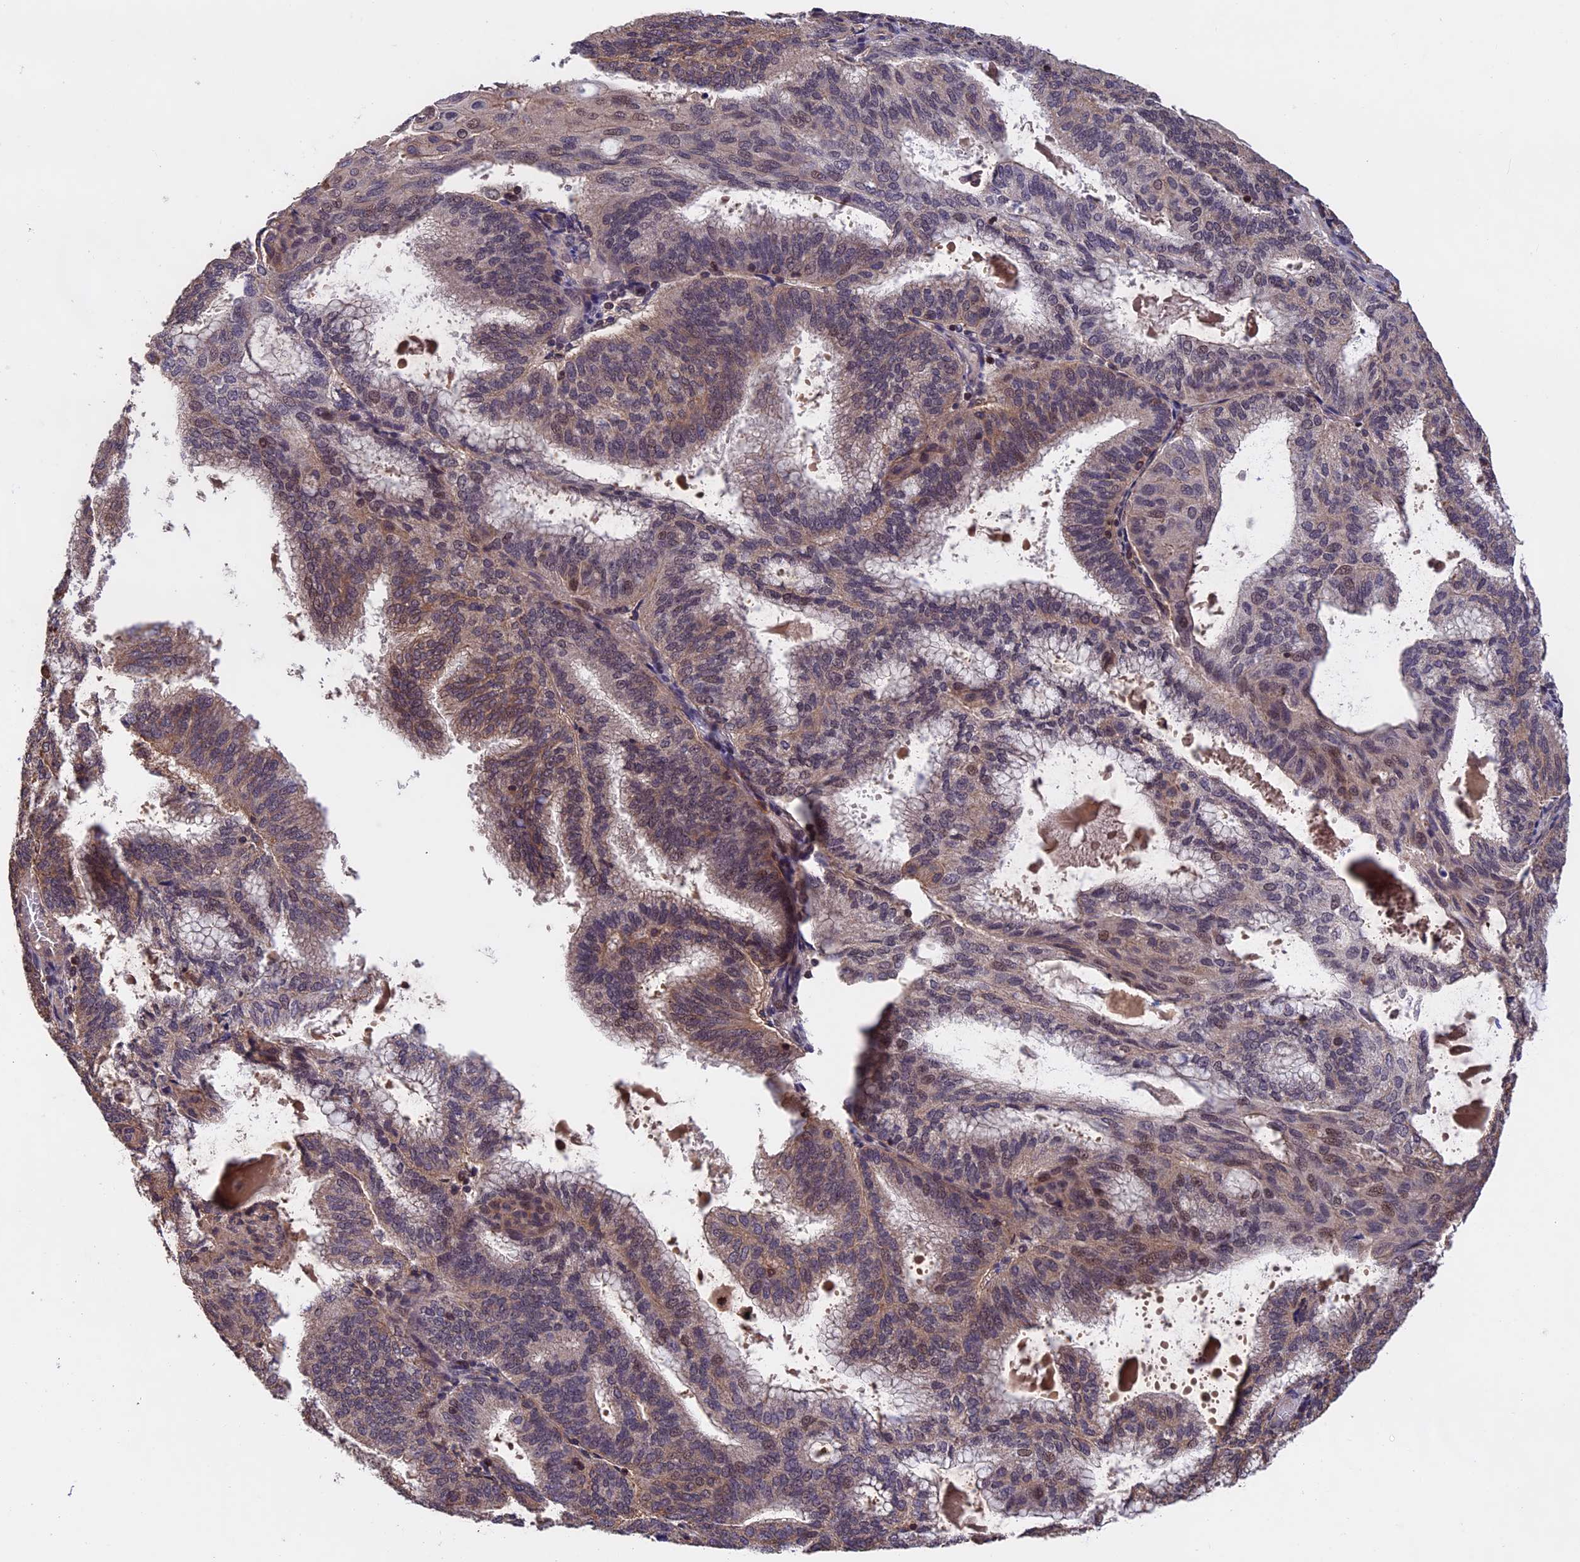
{"staining": {"intensity": "moderate", "quantity": "<25%", "location": "cytoplasmic/membranous,nuclear"}, "tissue": "endometrial cancer", "cell_type": "Tumor cells", "image_type": "cancer", "snomed": [{"axis": "morphology", "description": "Adenocarcinoma, NOS"}, {"axis": "topography", "description": "Endometrium"}], "caption": "Moderate cytoplasmic/membranous and nuclear staining is identified in approximately <25% of tumor cells in endometrial cancer (adenocarcinoma).", "gene": "PKD2L2", "patient": {"sex": "female", "age": 49}}